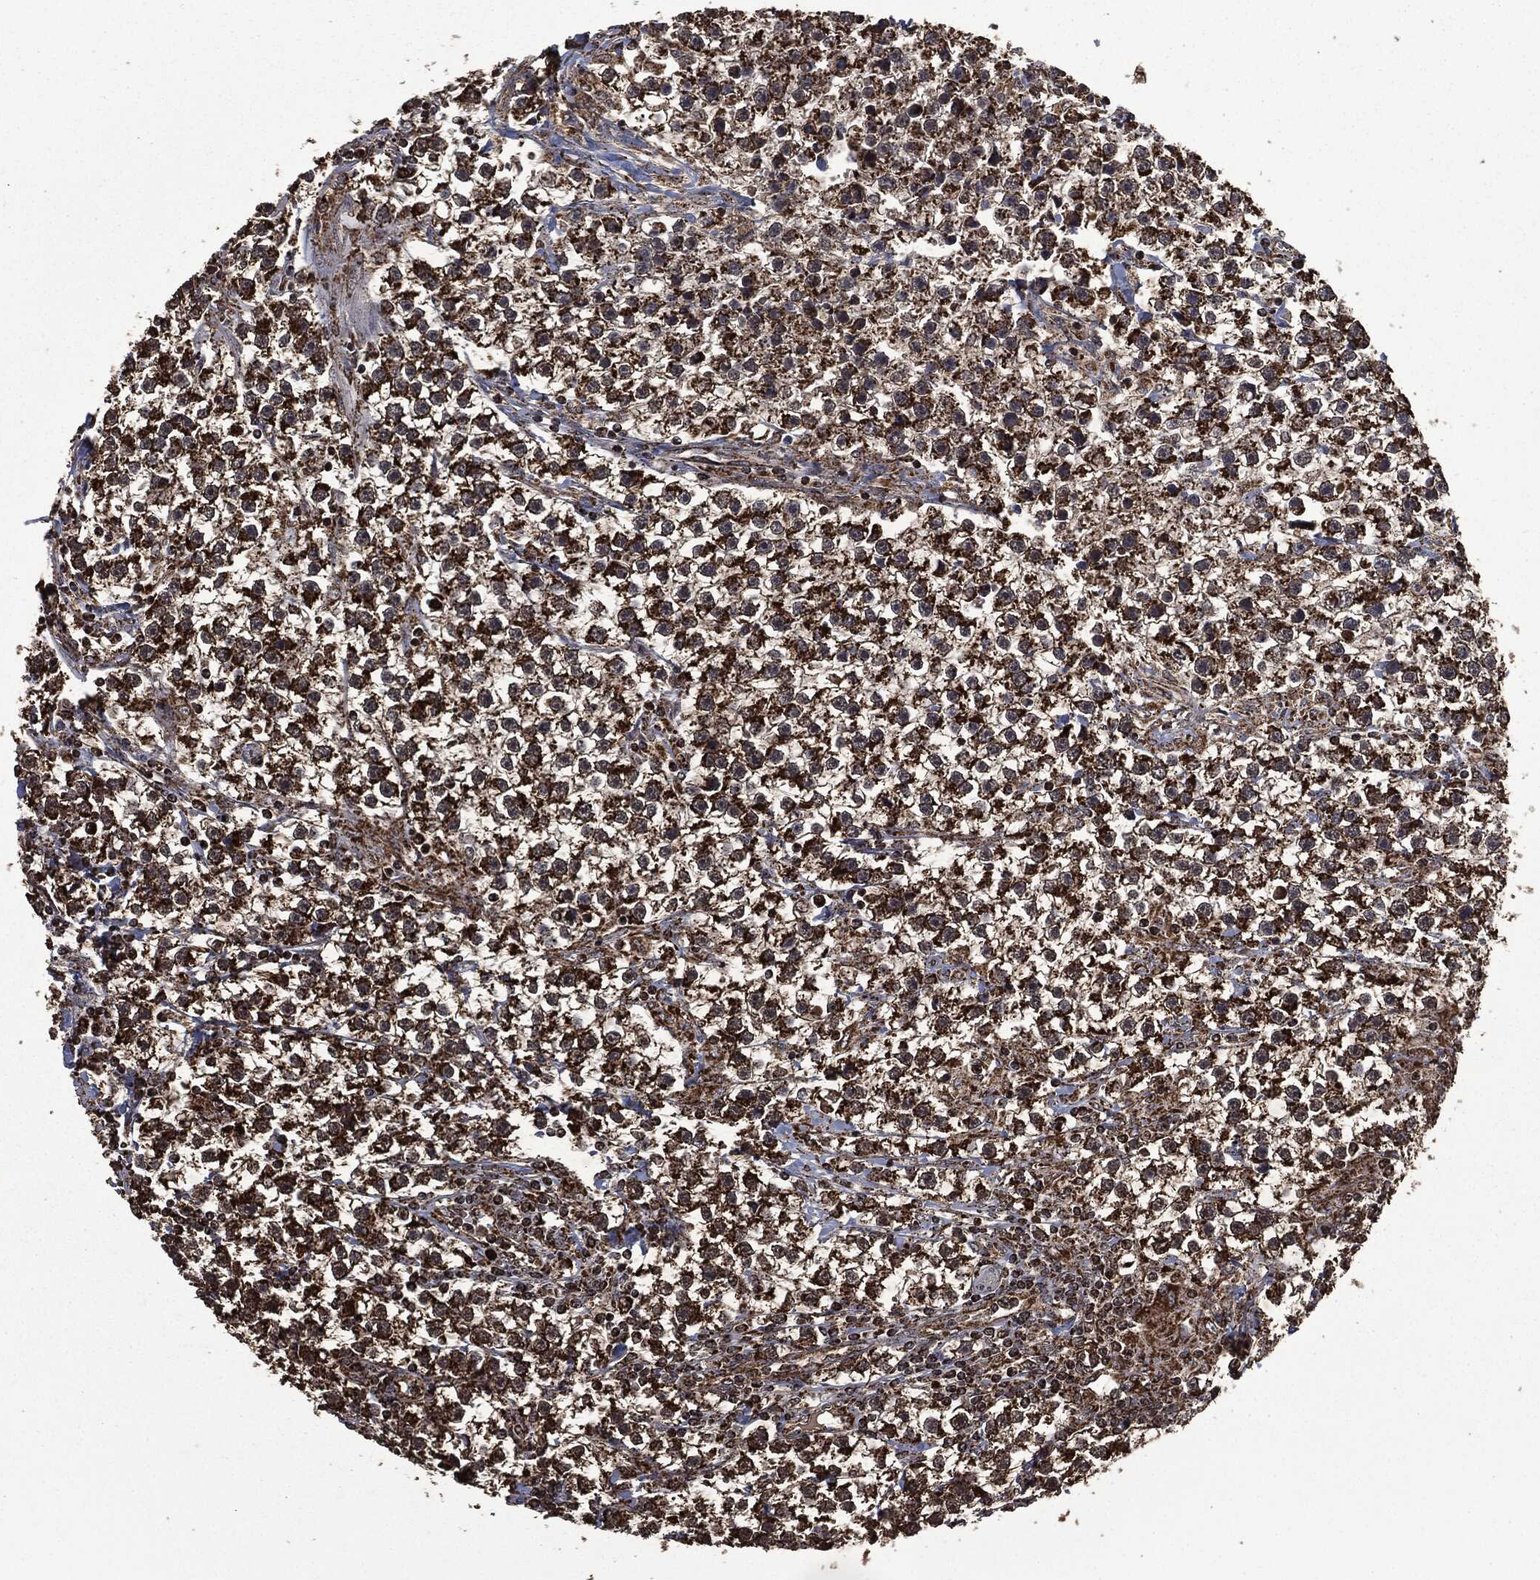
{"staining": {"intensity": "strong", "quantity": ">75%", "location": "cytoplasmic/membranous"}, "tissue": "testis cancer", "cell_type": "Tumor cells", "image_type": "cancer", "snomed": [{"axis": "morphology", "description": "Seminoma, NOS"}, {"axis": "topography", "description": "Testis"}], "caption": "DAB immunohistochemical staining of human testis cancer exhibits strong cytoplasmic/membranous protein expression in about >75% of tumor cells.", "gene": "LIG3", "patient": {"sex": "male", "age": 59}}